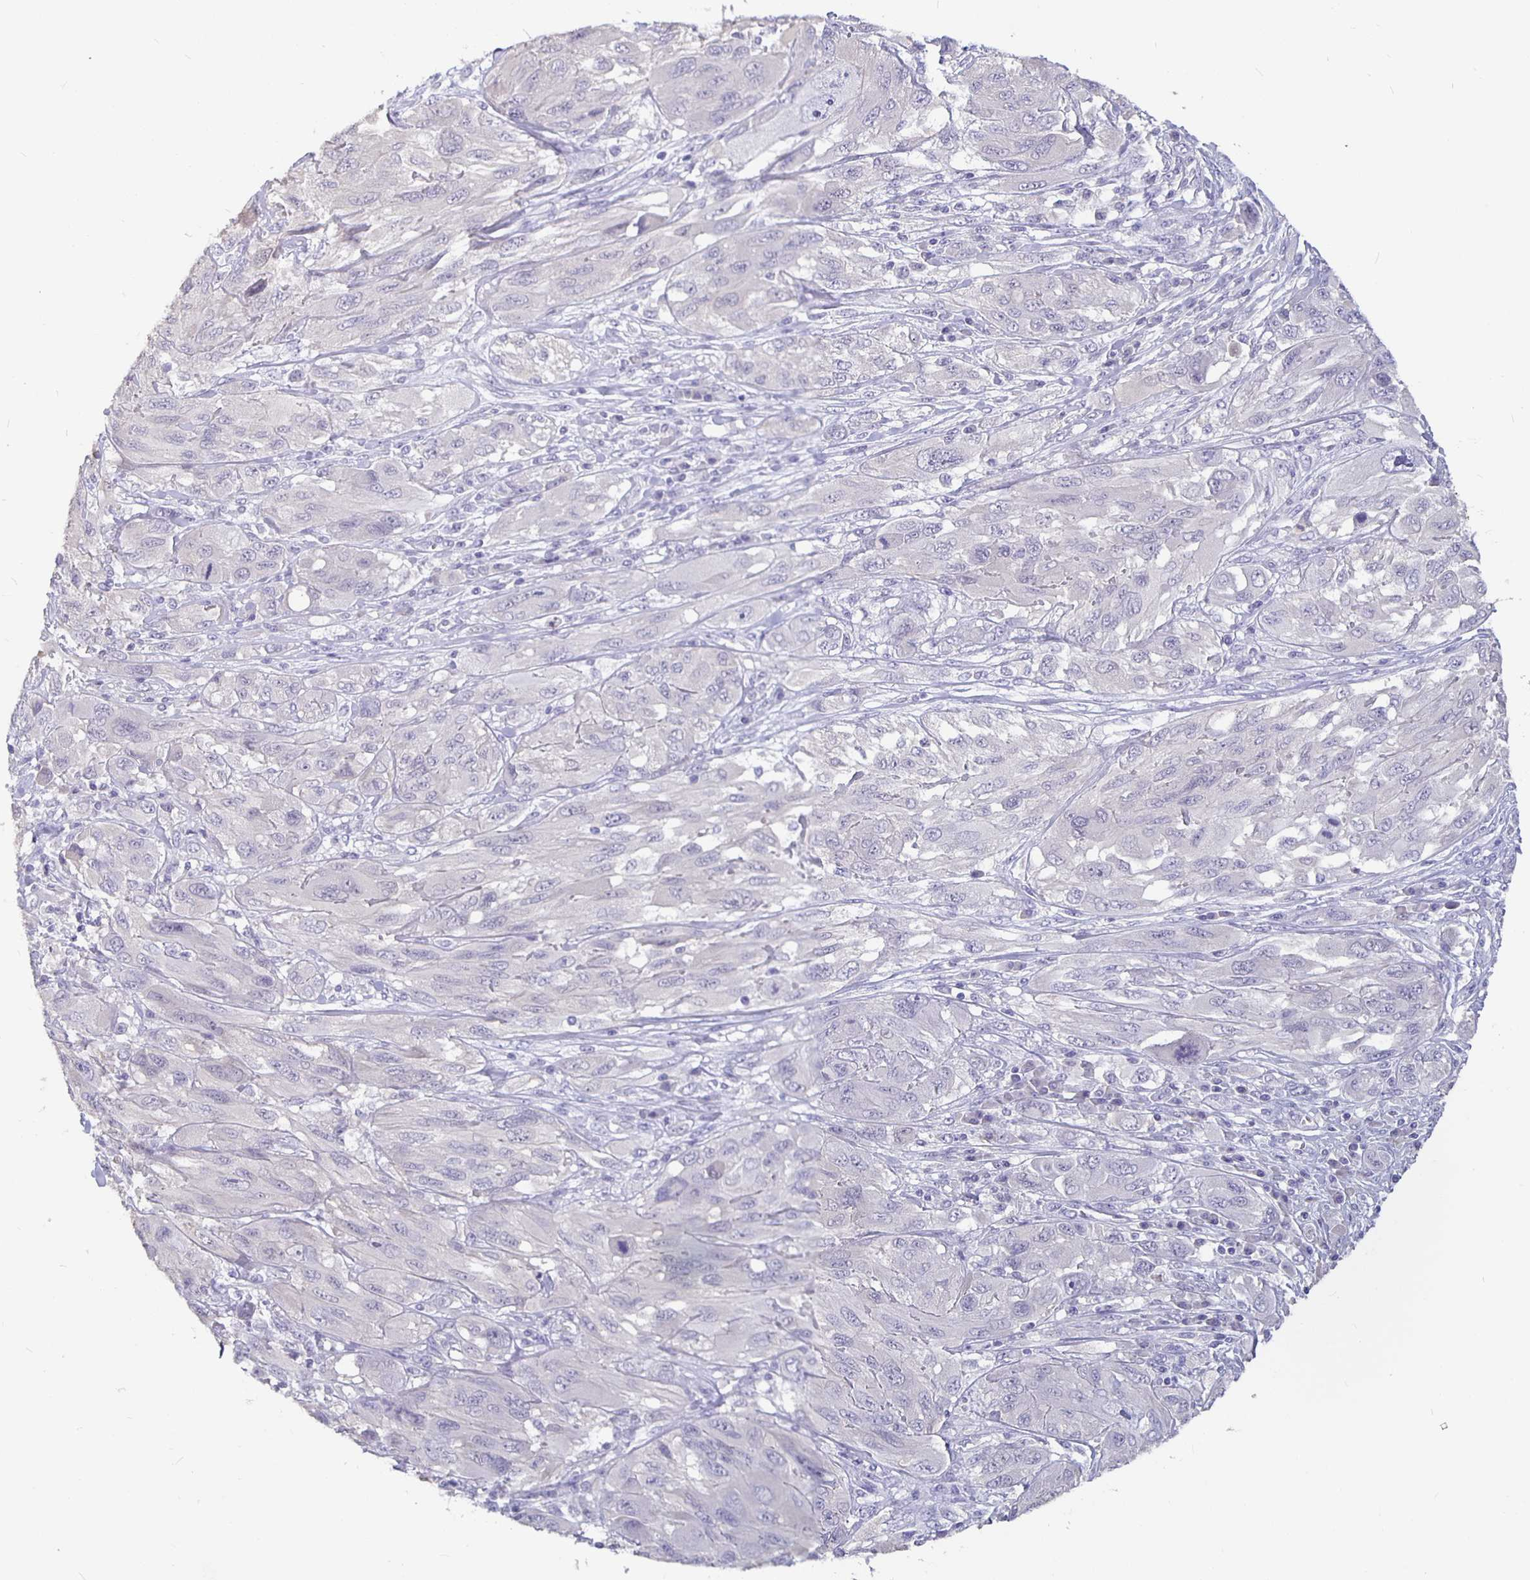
{"staining": {"intensity": "negative", "quantity": "none", "location": "none"}, "tissue": "melanoma", "cell_type": "Tumor cells", "image_type": "cancer", "snomed": [{"axis": "morphology", "description": "Malignant melanoma, NOS"}, {"axis": "topography", "description": "Skin"}], "caption": "The immunohistochemistry (IHC) image has no significant staining in tumor cells of melanoma tissue.", "gene": "GPX4", "patient": {"sex": "female", "age": 91}}